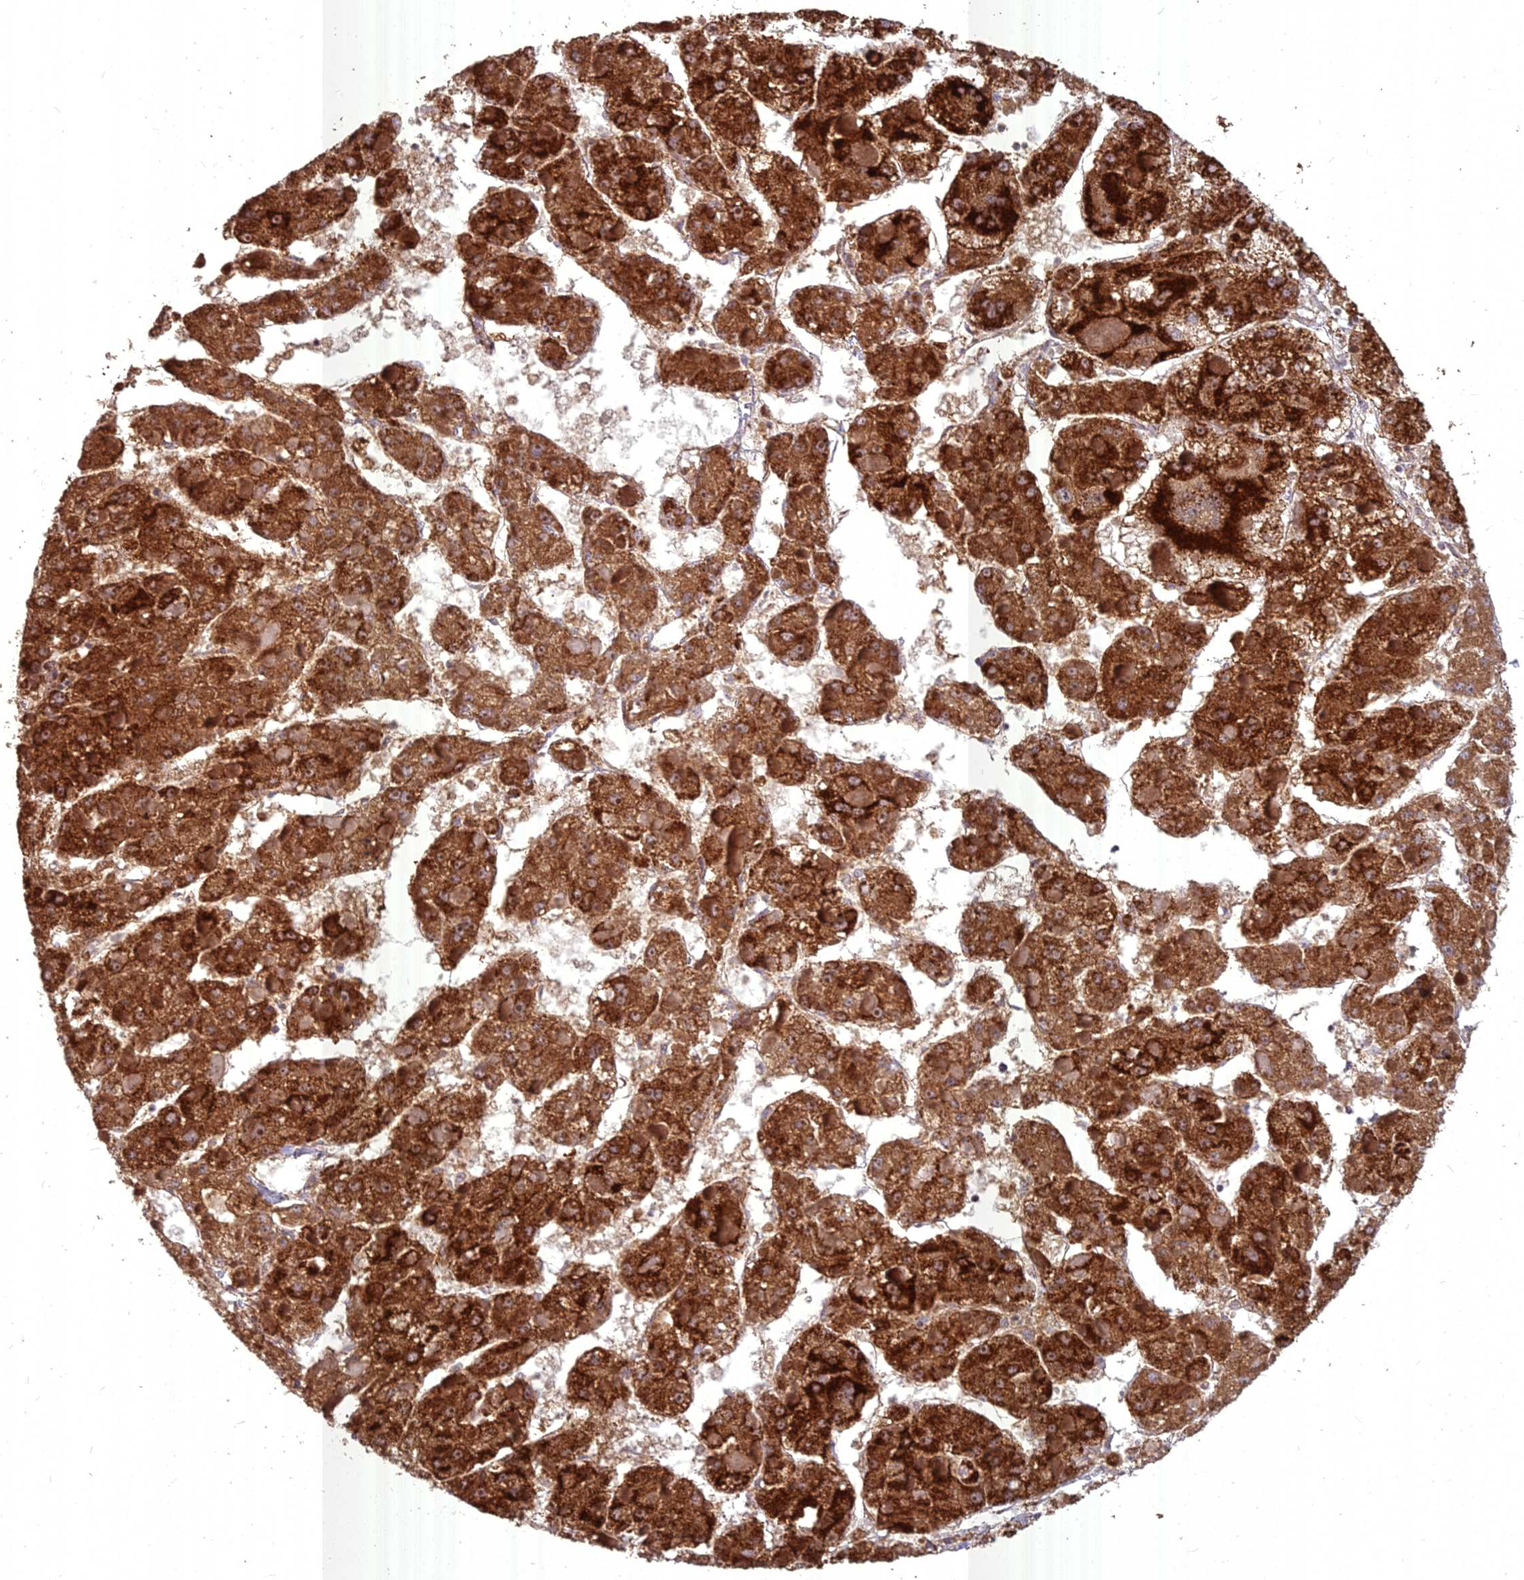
{"staining": {"intensity": "strong", "quantity": ">75%", "location": "cytoplasmic/membranous"}, "tissue": "liver cancer", "cell_type": "Tumor cells", "image_type": "cancer", "snomed": [{"axis": "morphology", "description": "Carcinoma, Hepatocellular, NOS"}, {"axis": "topography", "description": "Liver"}], "caption": "A histopathology image of human liver cancer (hepatocellular carcinoma) stained for a protein shows strong cytoplasmic/membranous brown staining in tumor cells.", "gene": "COX11", "patient": {"sex": "female", "age": 73}}